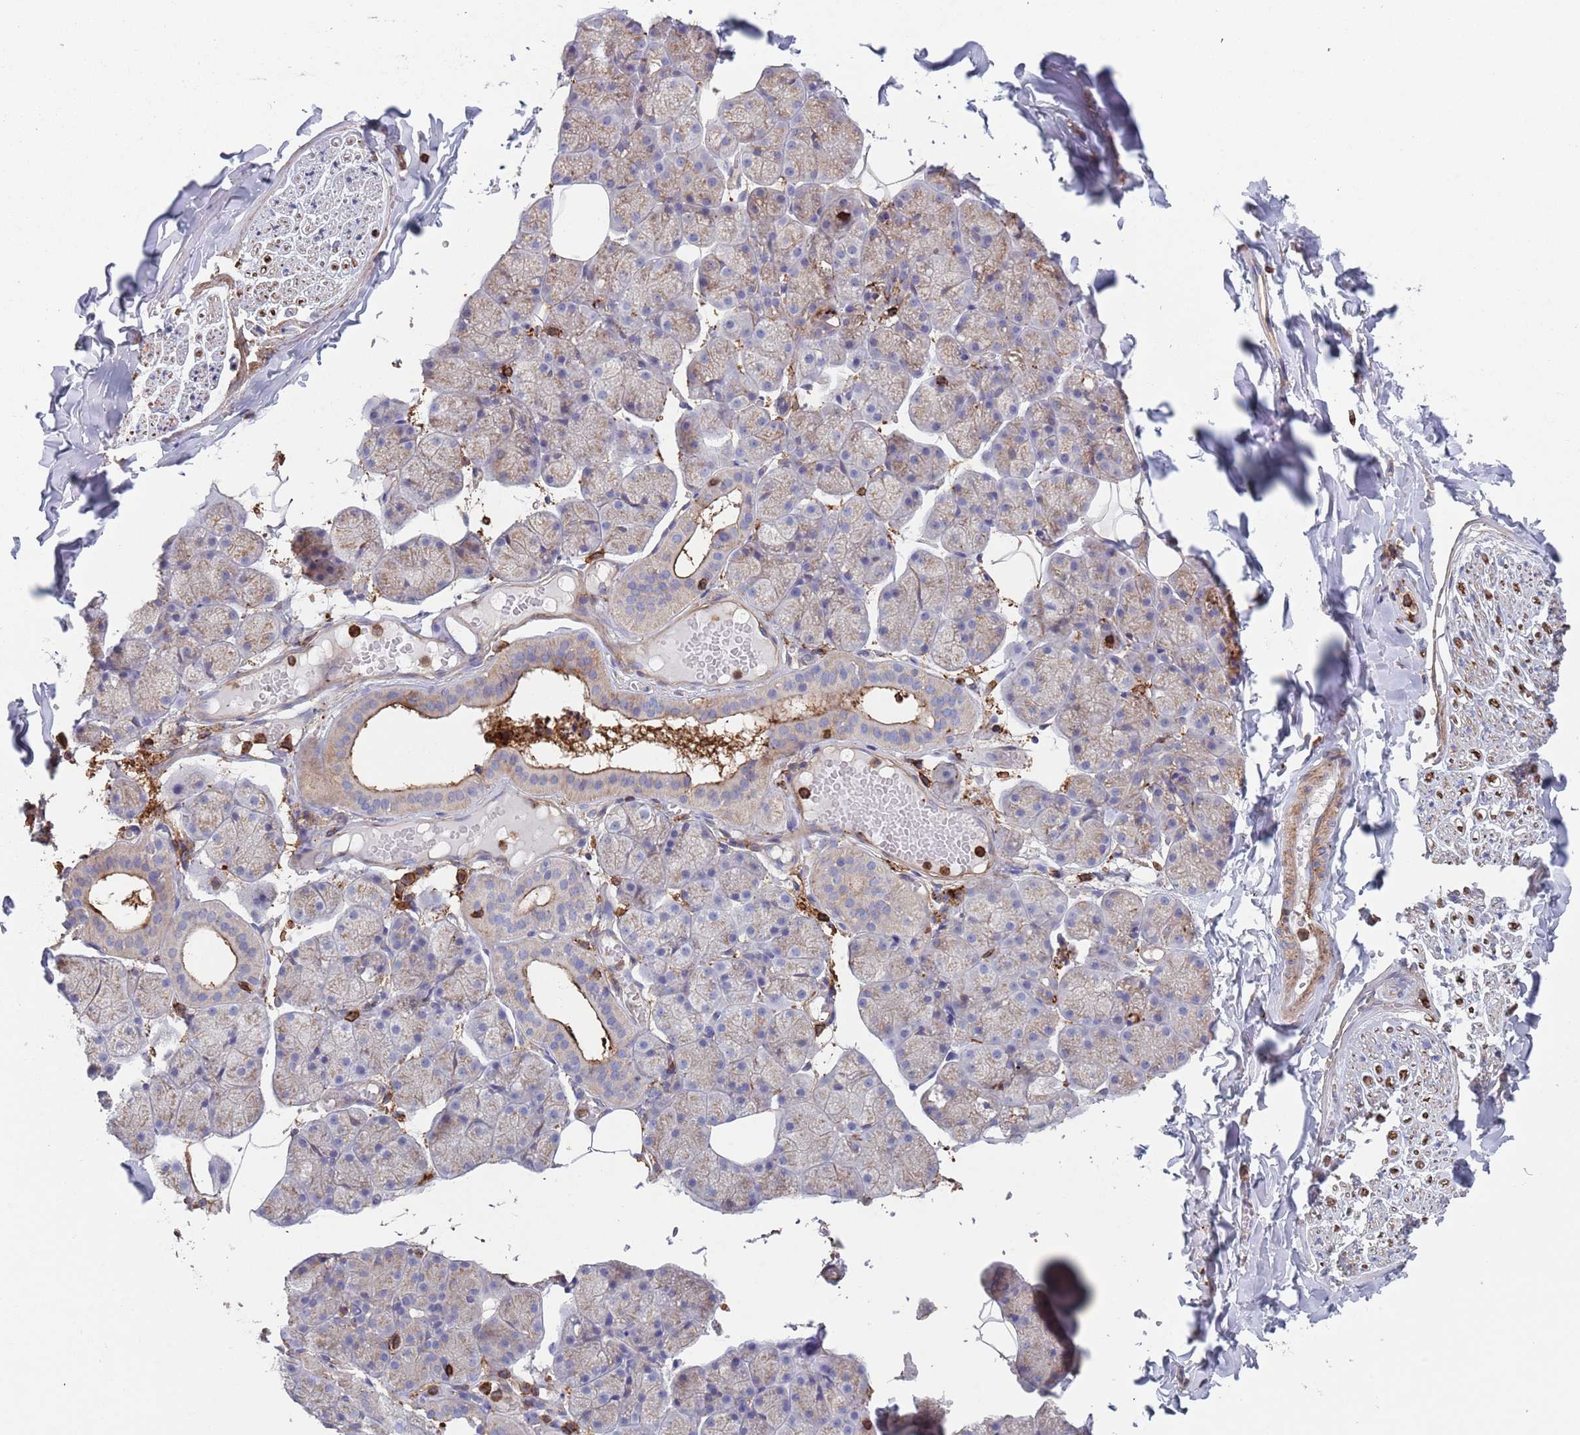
{"staining": {"intensity": "moderate", "quantity": ">75%", "location": "cytoplasmic/membranous"}, "tissue": "adipose tissue", "cell_type": "Adipocytes", "image_type": "normal", "snomed": [{"axis": "morphology", "description": "Normal tissue, NOS"}, {"axis": "topography", "description": "Salivary gland"}, {"axis": "topography", "description": "Peripheral nerve tissue"}], "caption": "A brown stain highlights moderate cytoplasmic/membranous positivity of a protein in adipocytes of normal adipose tissue.", "gene": "RNF144A", "patient": {"sex": "male", "age": 38}}